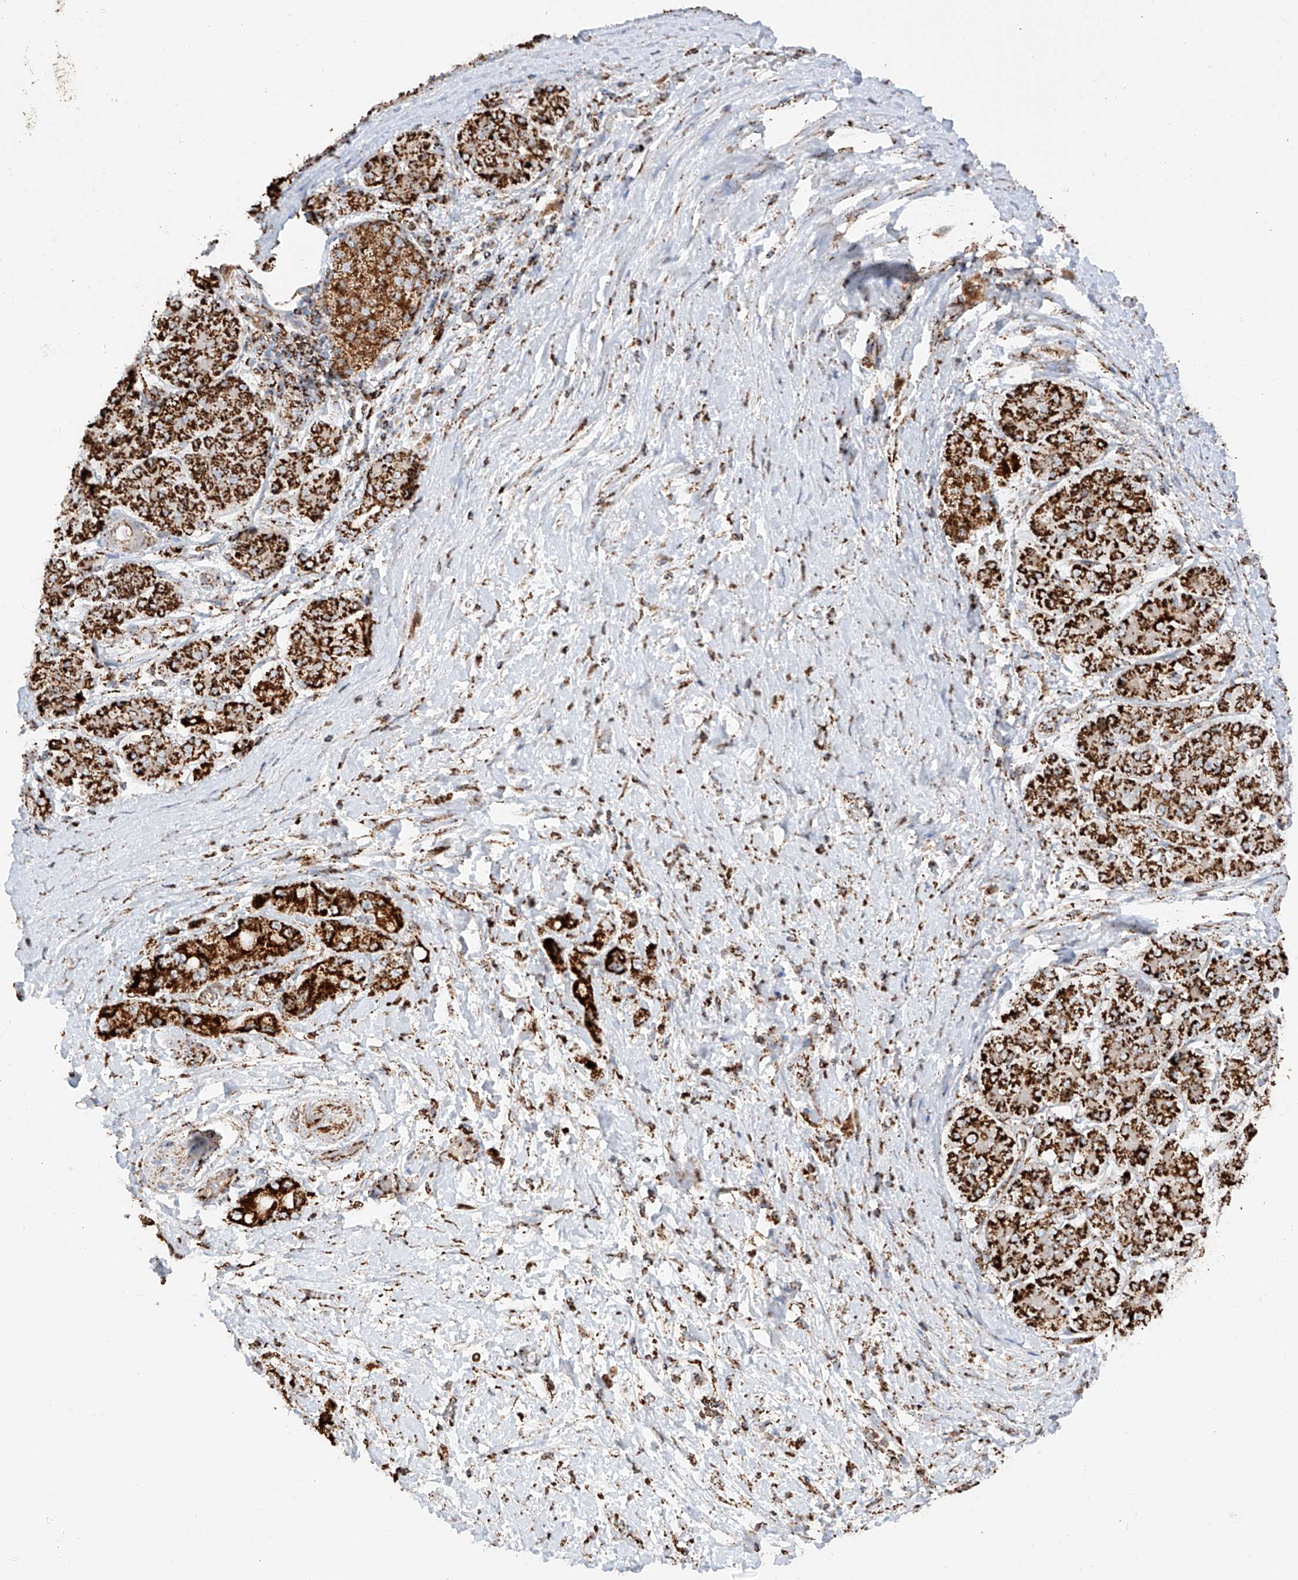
{"staining": {"intensity": "strong", "quantity": ">75%", "location": "cytoplasmic/membranous"}, "tissue": "pancreatic cancer", "cell_type": "Tumor cells", "image_type": "cancer", "snomed": [{"axis": "morphology", "description": "Normal tissue, NOS"}, {"axis": "morphology", "description": "Adenocarcinoma, NOS"}, {"axis": "topography", "description": "Pancreas"}], "caption": "IHC photomicrograph of pancreatic adenocarcinoma stained for a protein (brown), which displays high levels of strong cytoplasmic/membranous expression in approximately >75% of tumor cells.", "gene": "TTC27", "patient": {"sex": "female", "age": 68}}